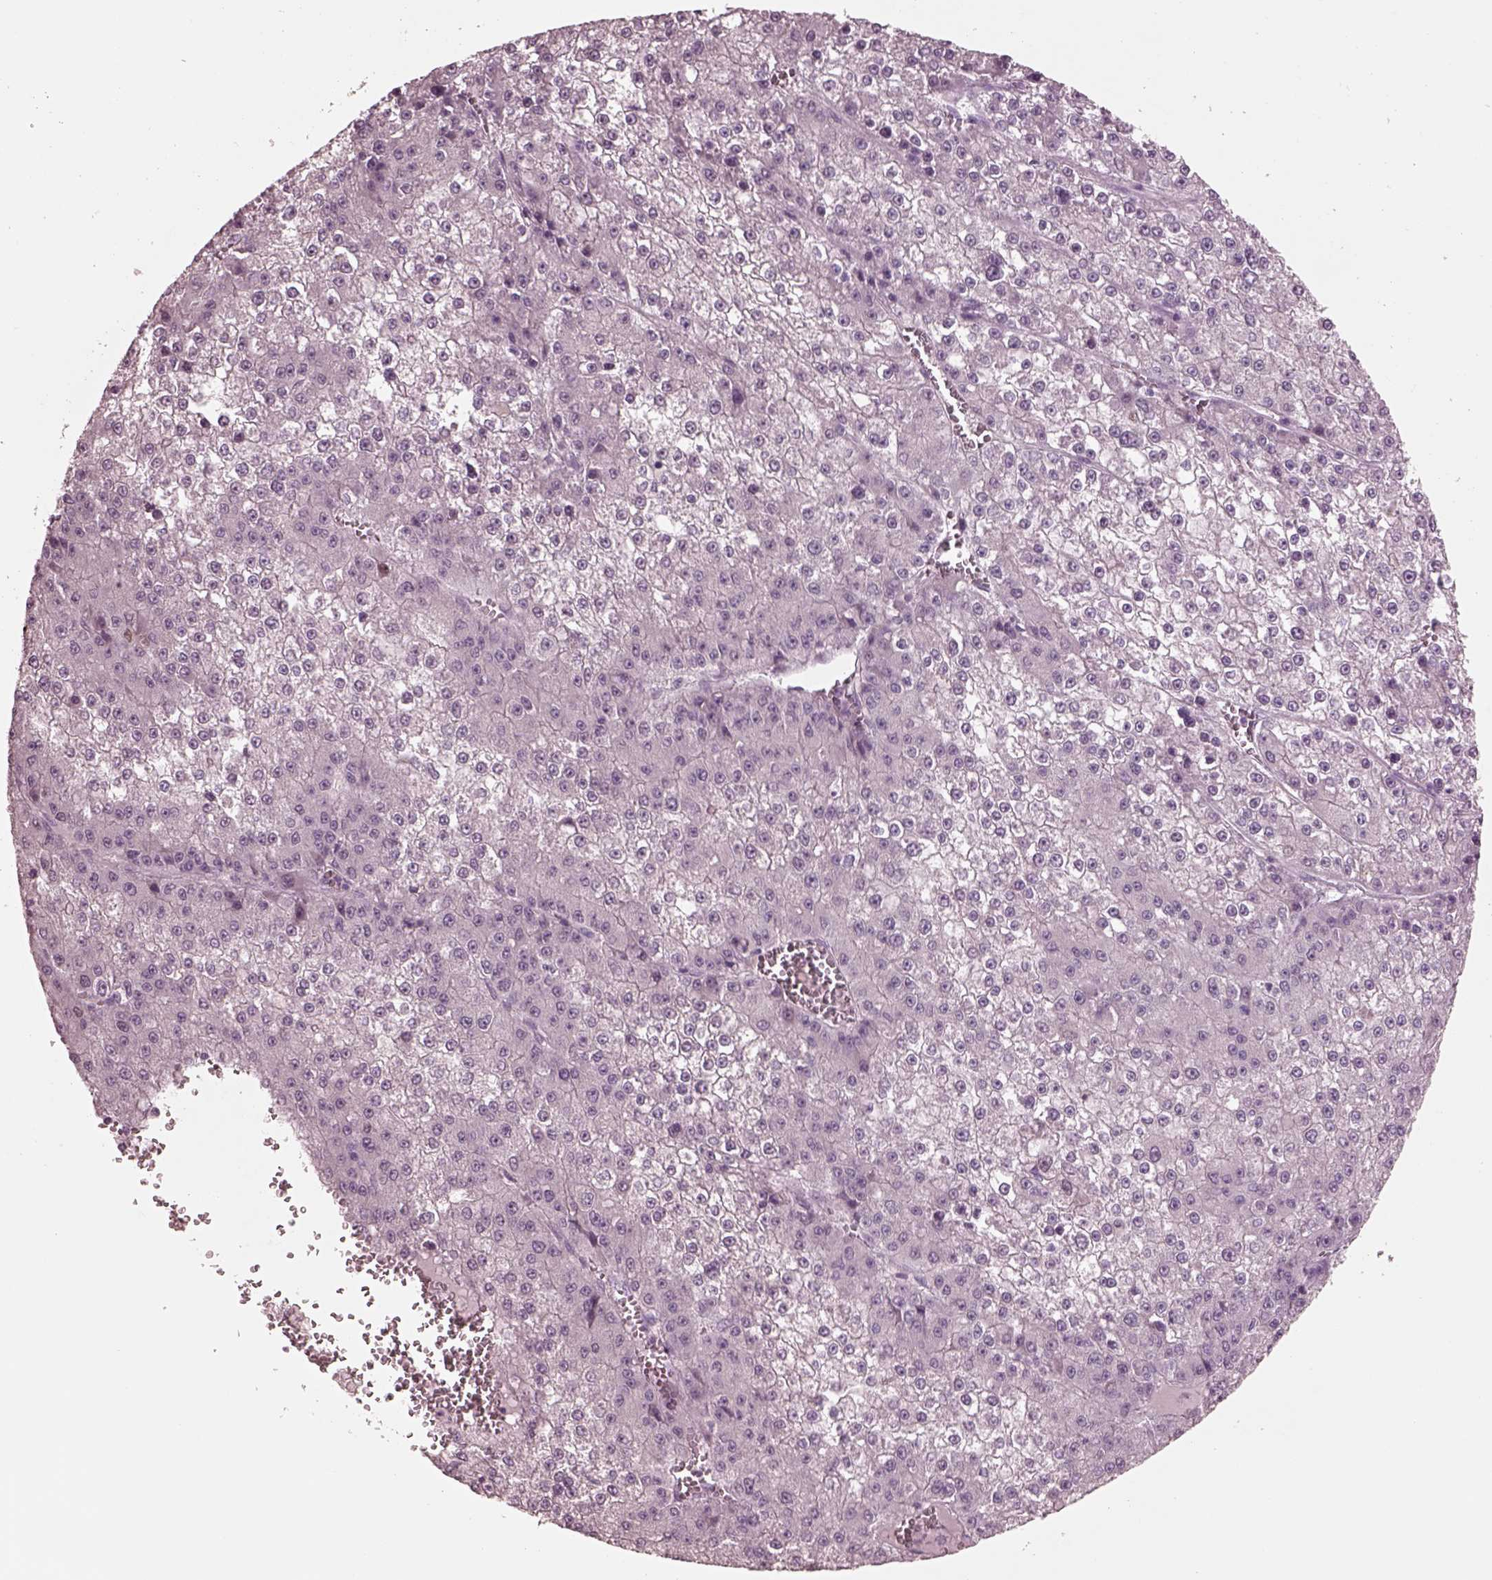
{"staining": {"intensity": "negative", "quantity": "none", "location": "none"}, "tissue": "liver cancer", "cell_type": "Tumor cells", "image_type": "cancer", "snomed": [{"axis": "morphology", "description": "Carcinoma, Hepatocellular, NOS"}, {"axis": "topography", "description": "Liver"}], "caption": "This is an immunohistochemistry (IHC) photomicrograph of liver cancer (hepatocellular carcinoma). There is no positivity in tumor cells.", "gene": "SOX9", "patient": {"sex": "female", "age": 73}}